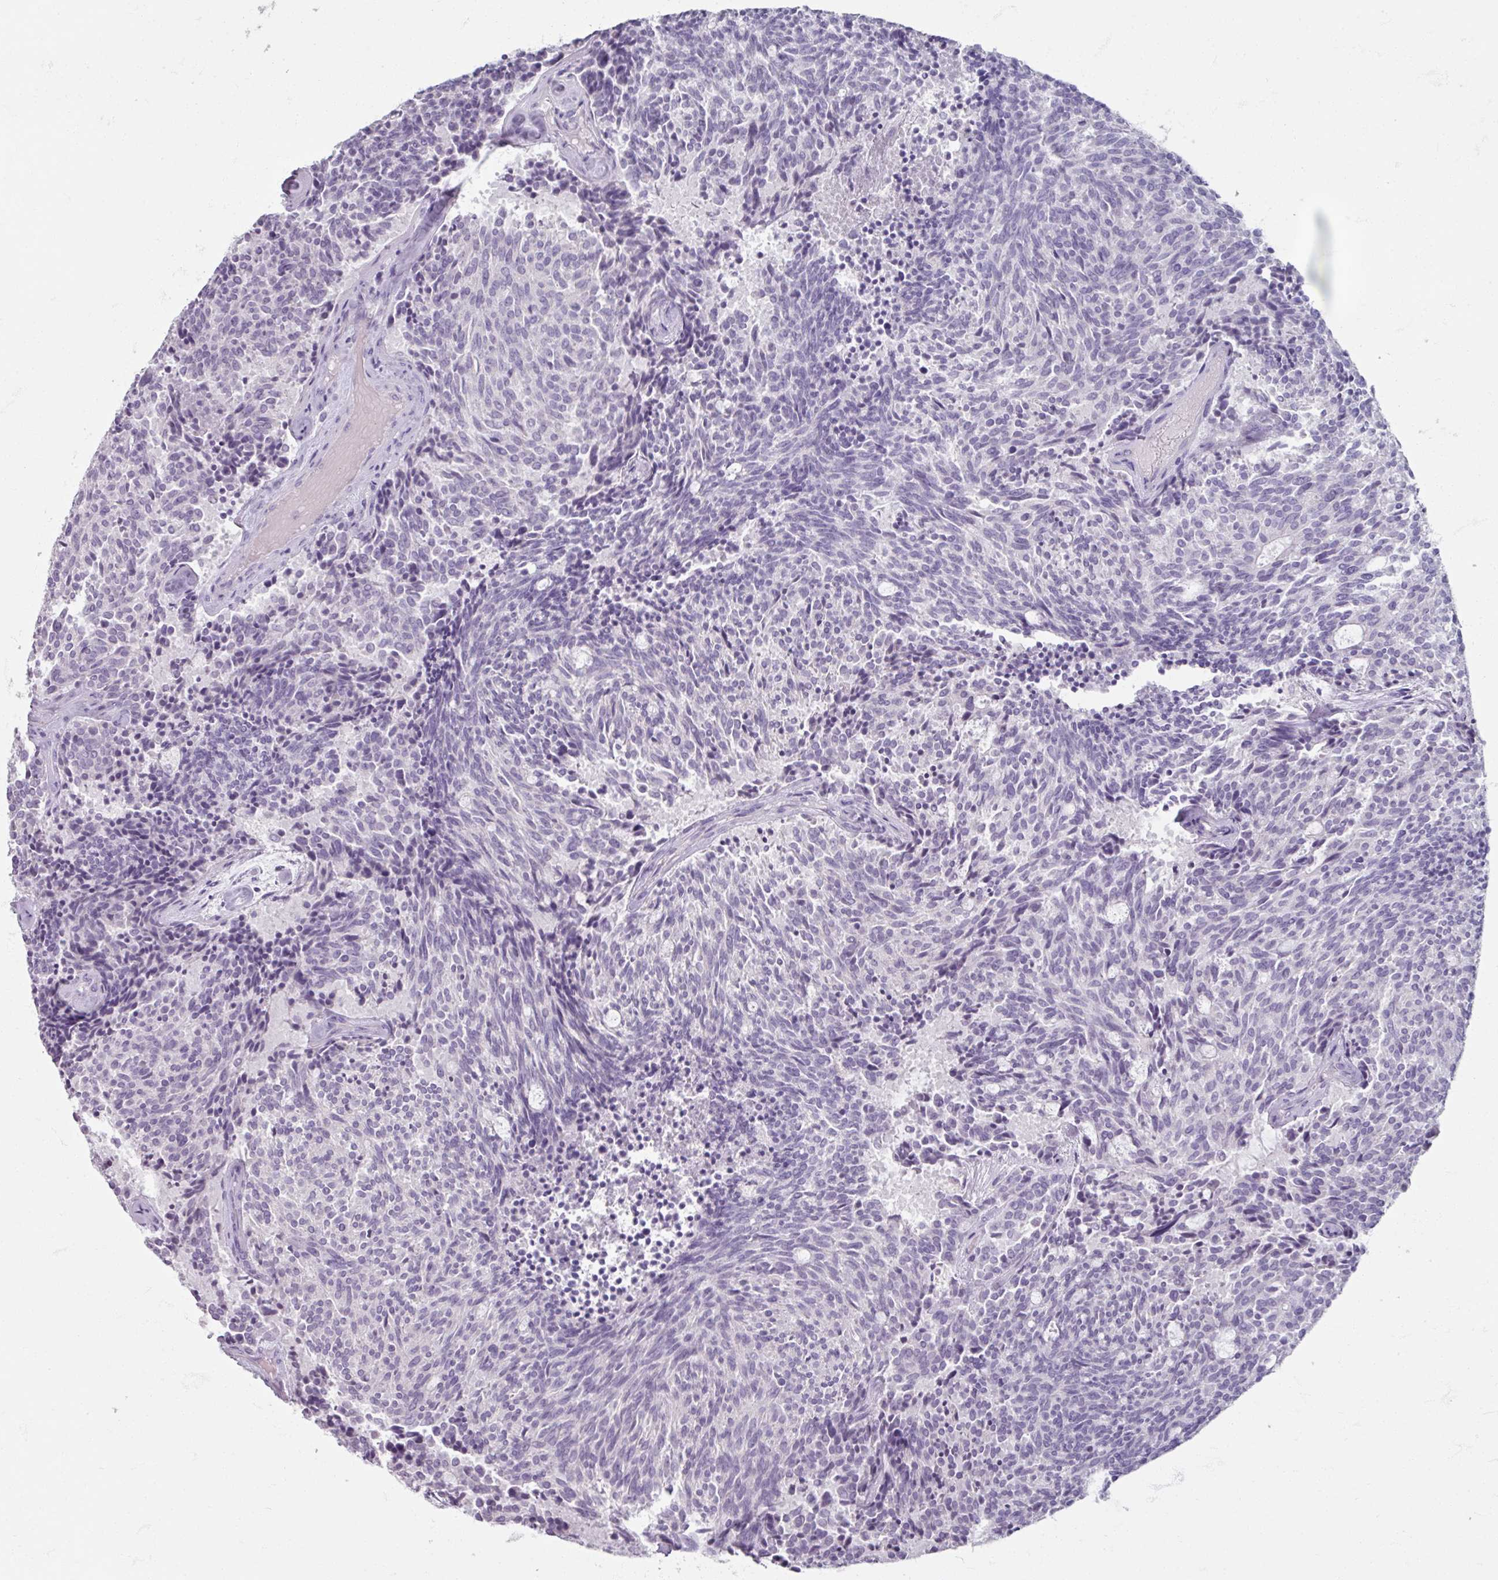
{"staining": {"intensity": "negative", "quantity": "none", "location": "none"}, "tissue": "carcinoid", "cell_type": "Tumor cells", "image_type": "cancer", "snomed": [{"axis": "morphology", "description": "Carcinoid, malignant, NOS"}, {"axis": "topography", "description": "Pancreas"}], "caption": "There is no significant staining in tumor cells of malignant carcinoid.", "gene": "TG", "patient": {"sex": "female", "age": 54}}